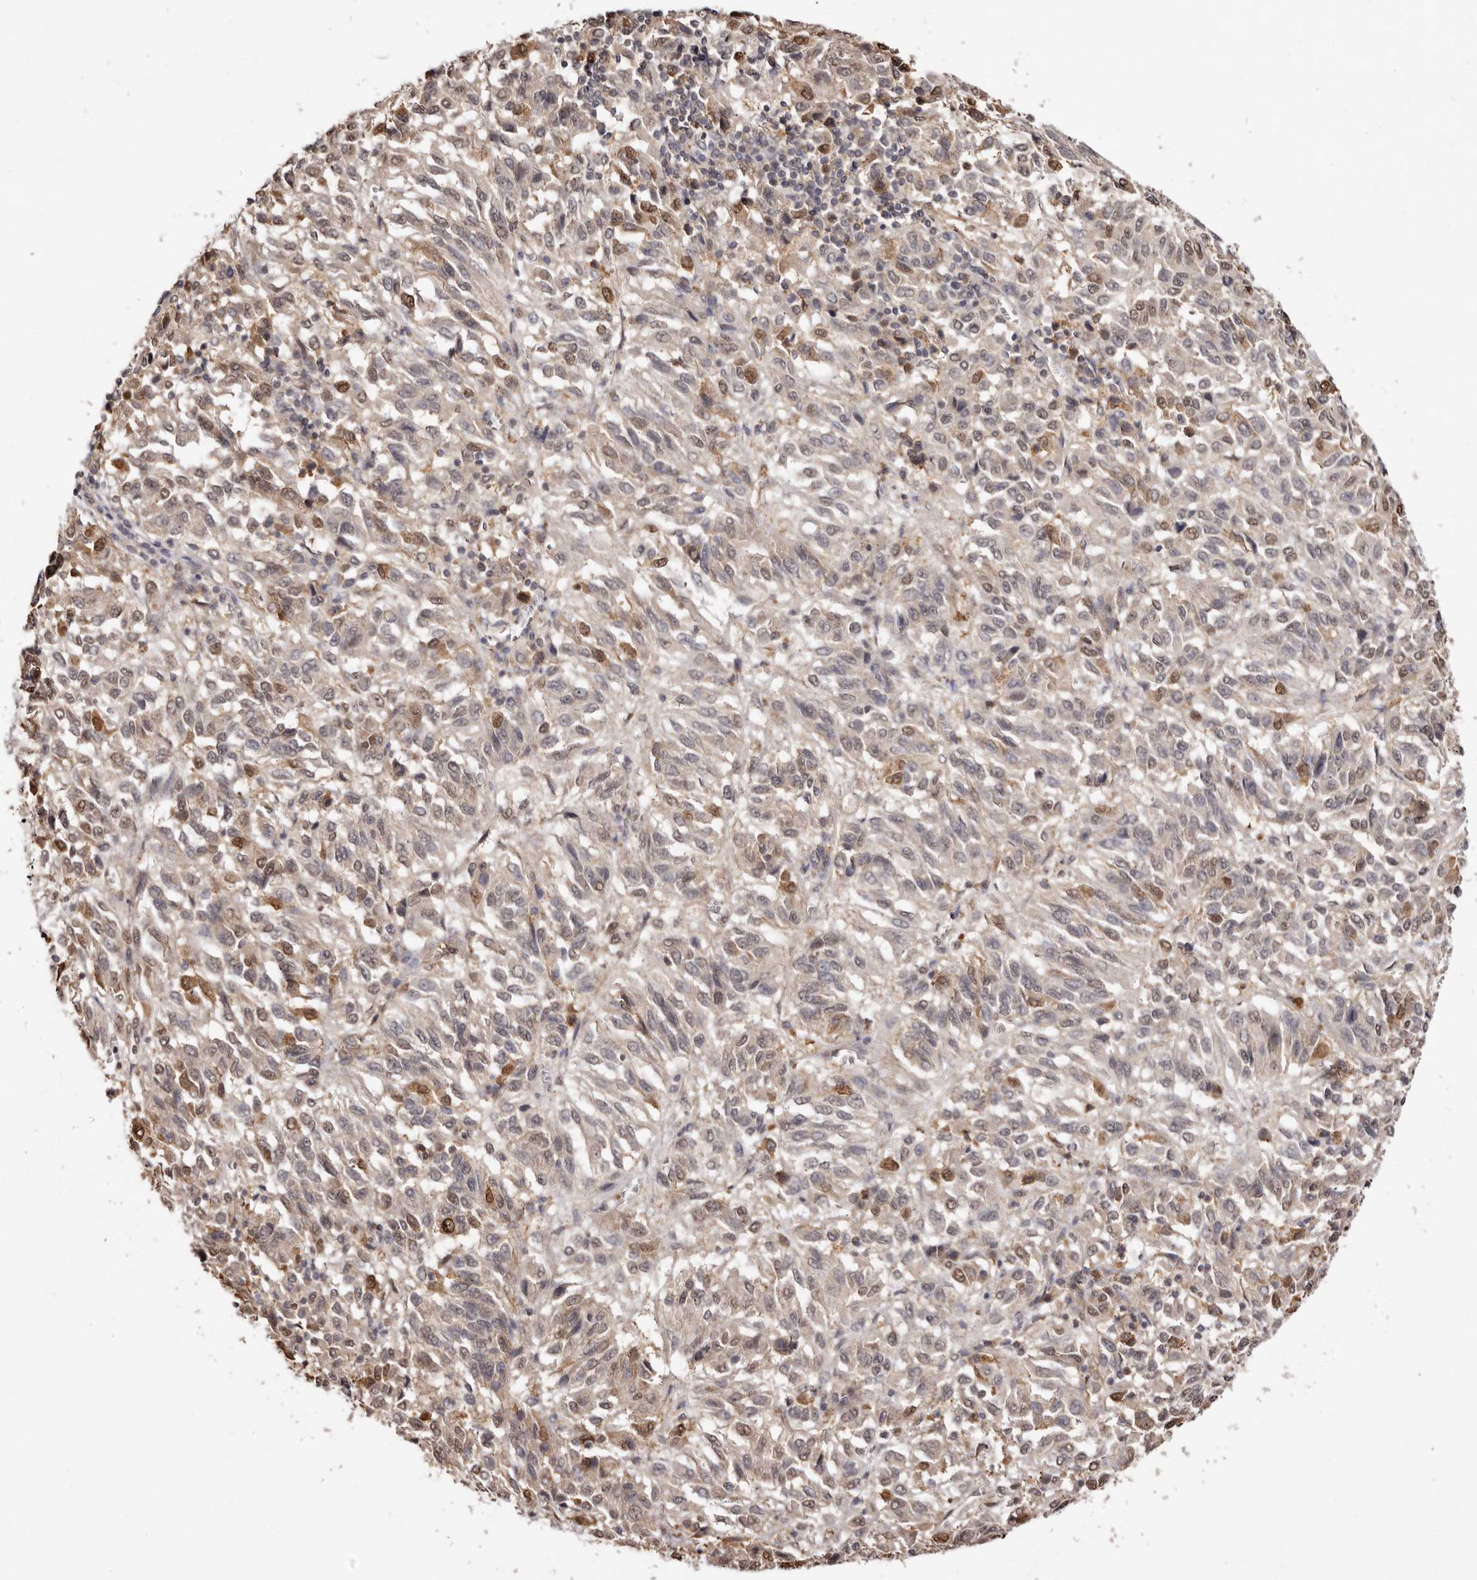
{"staining": {"intensity": "moderate", "quantity": "<25%", "location": "cytoplasmic/membranous,nuclear"}, "tissue": "melanoma", "cell_type": "Tumor cells", "image_type": "cancer", "snomed": [{"axis": "morphology", "description": "Malignant melanoma, Metastatic site"}, {"axis": "topography", "description": "Lung"}], "caption": "Moderate cytoplasmic/membranous and nuclear positivity for a protein is identified in about <25% of tumor cells of malignant melanoma (metastatic site) using immunohistochemistry (IHC).", "gene": "NOTCH1", "patient": {"sex": "male", "age": 64}}